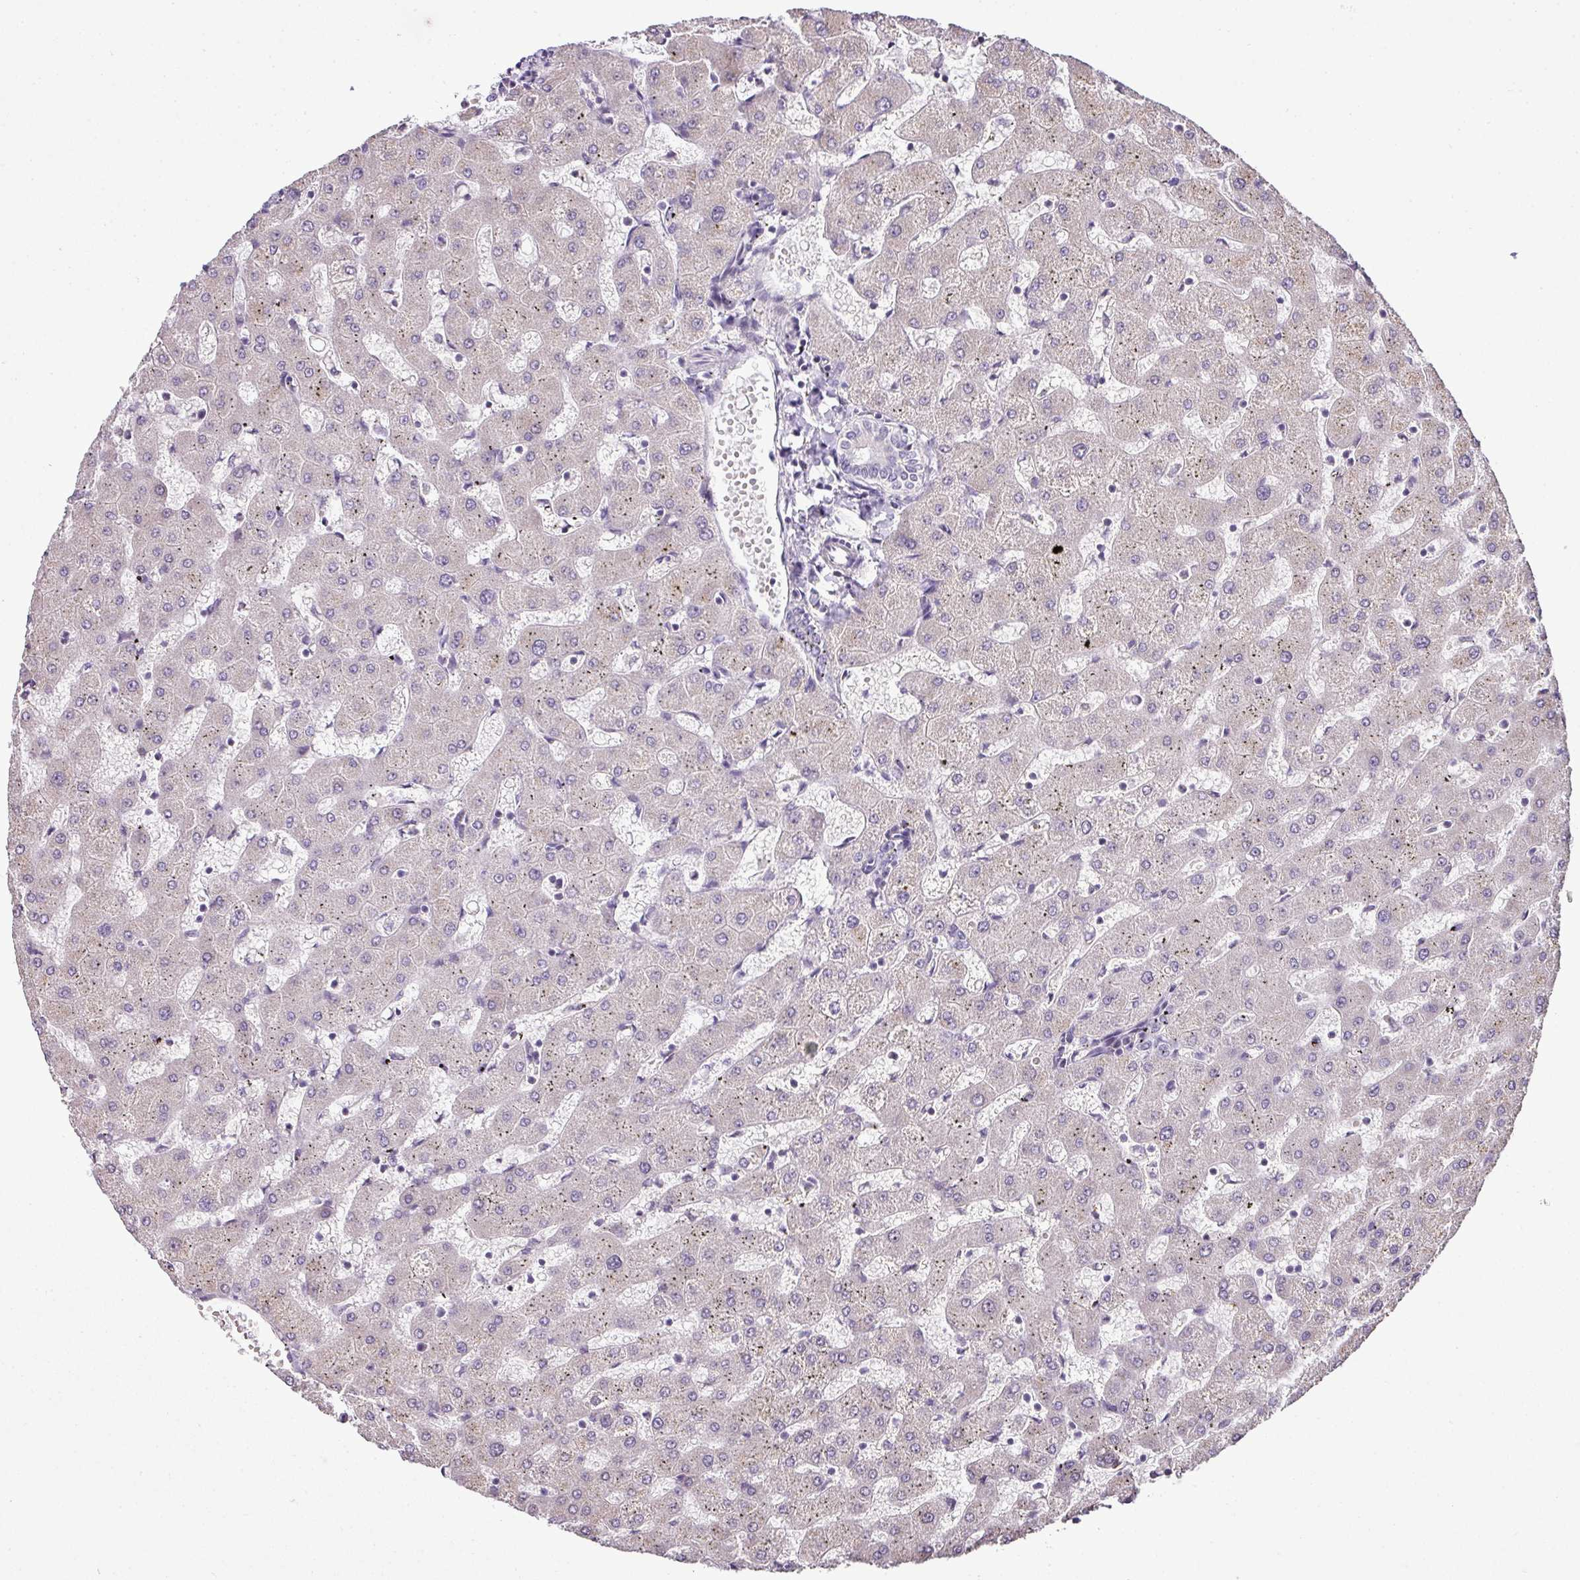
{"staining": {"intensity": "negative", "quantity": "none", "location": "none"}, "tissue": "liver", "cell_type": "Cholangiocytes", "image_type": "normal", "snomed": [{"axis": "morphology", "description": "Normal tissue, NOS"}, {"axis": "topography", "description": "Liver"}], "caption": "Immunohistochemistry histopathology image of normal liver: human liver stained with DAB (3,3'-diaminobenzidine) shows no significant protein staining in cholangiocytes. (Brightfield microscopy of DAB (3,3'-diaminobenzidine) immunohistochemistry (IHC) at high magnification).", "gene": "TEX30", "patient": {"sex": "female", "age": 63}}